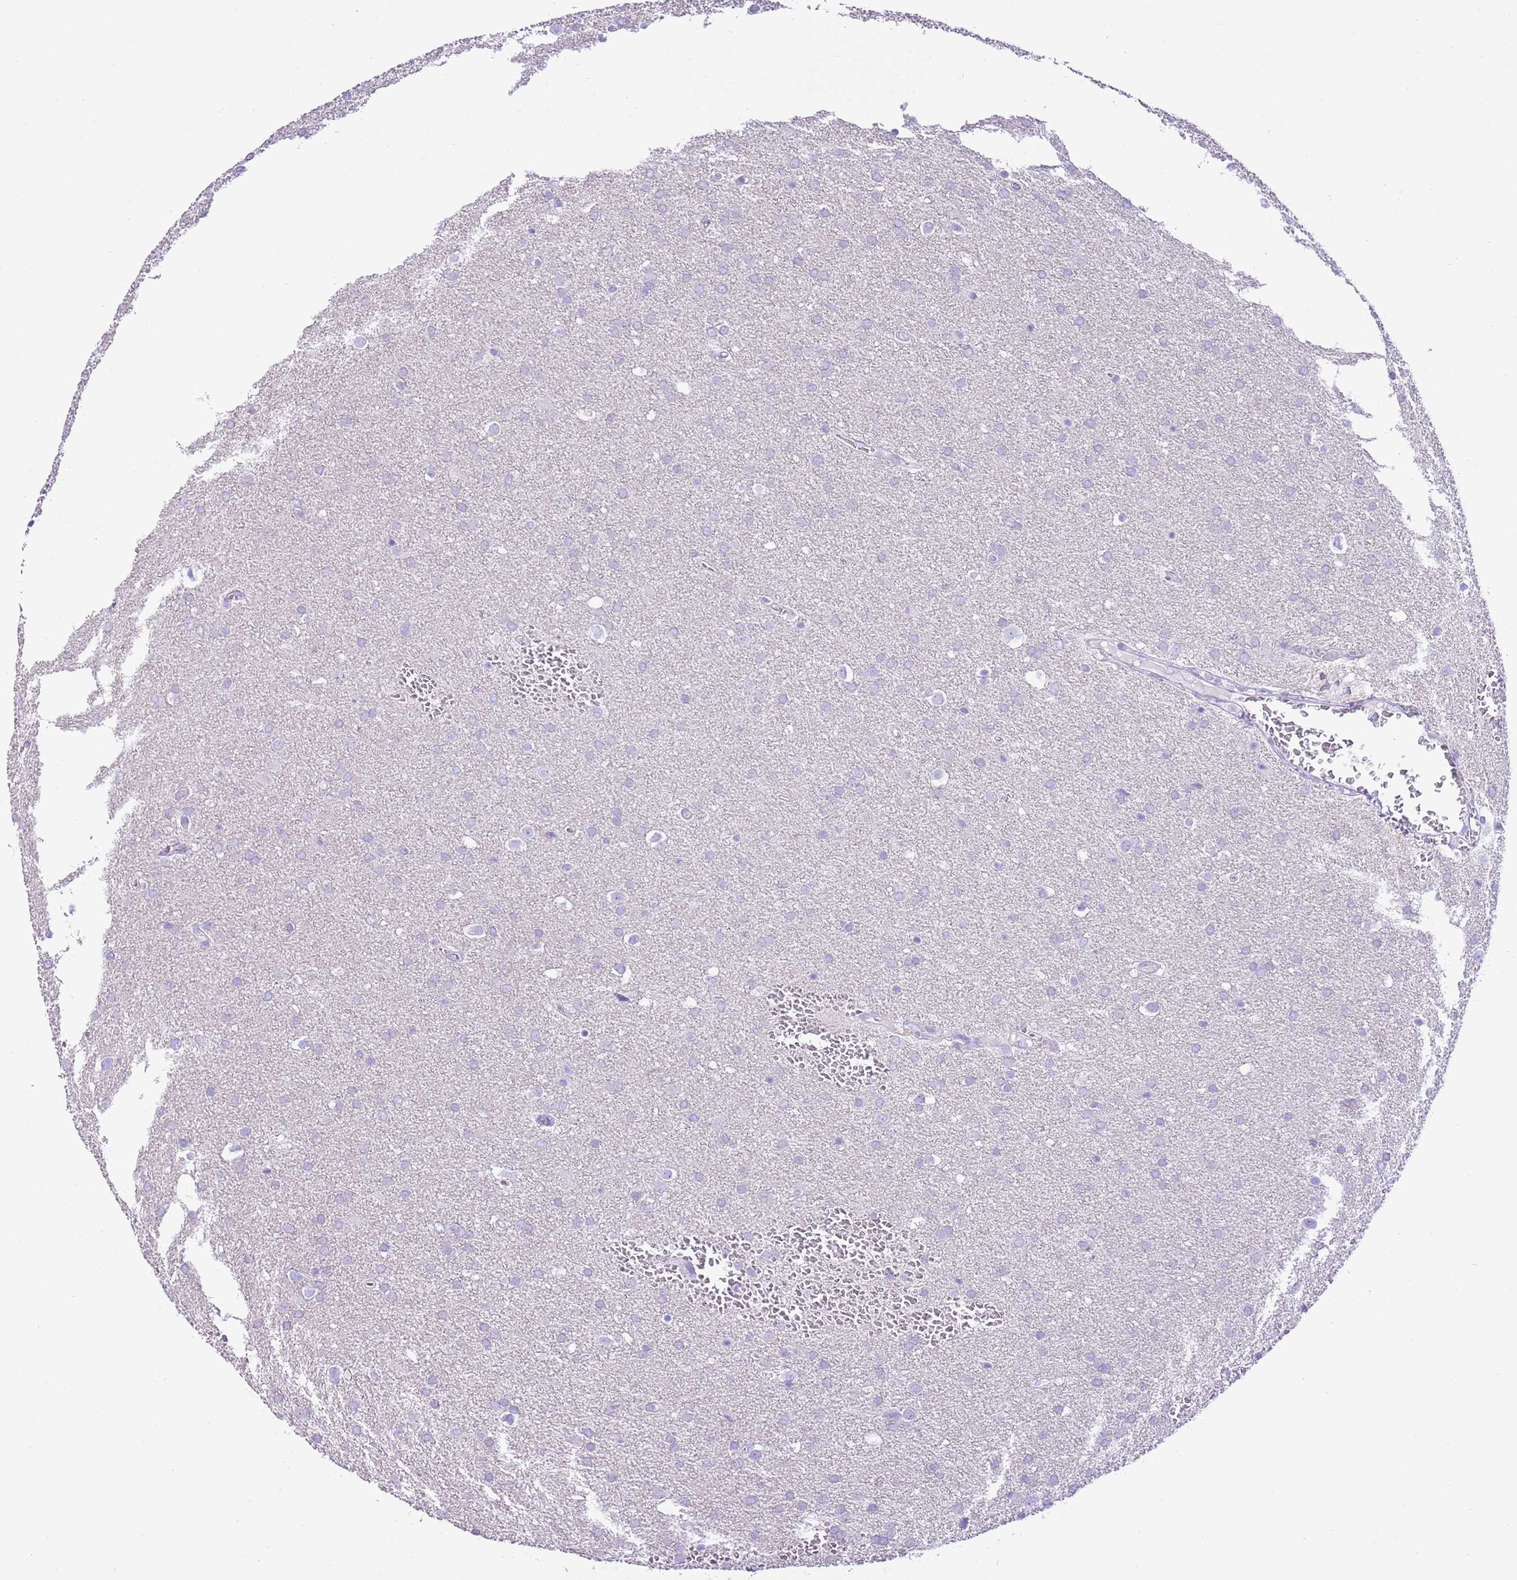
{"staining": {"intensity": "negative", "quantity": "none", "location": "none"}, "tissue": "glioma", "cell_type": "Tumor cells", "image_type": "cancer", "snomed": [{"axis": "morphology", "description": "Glioma, malignant, Low grade"}, {"axis": "topography", "description": "Brain"}], "caption": "Immunohistochemistry (IHC) of human glioma shows no positivity in tumor cells.", "gene": "AAR2", "patient": {"sex": "female", "age": 32}}